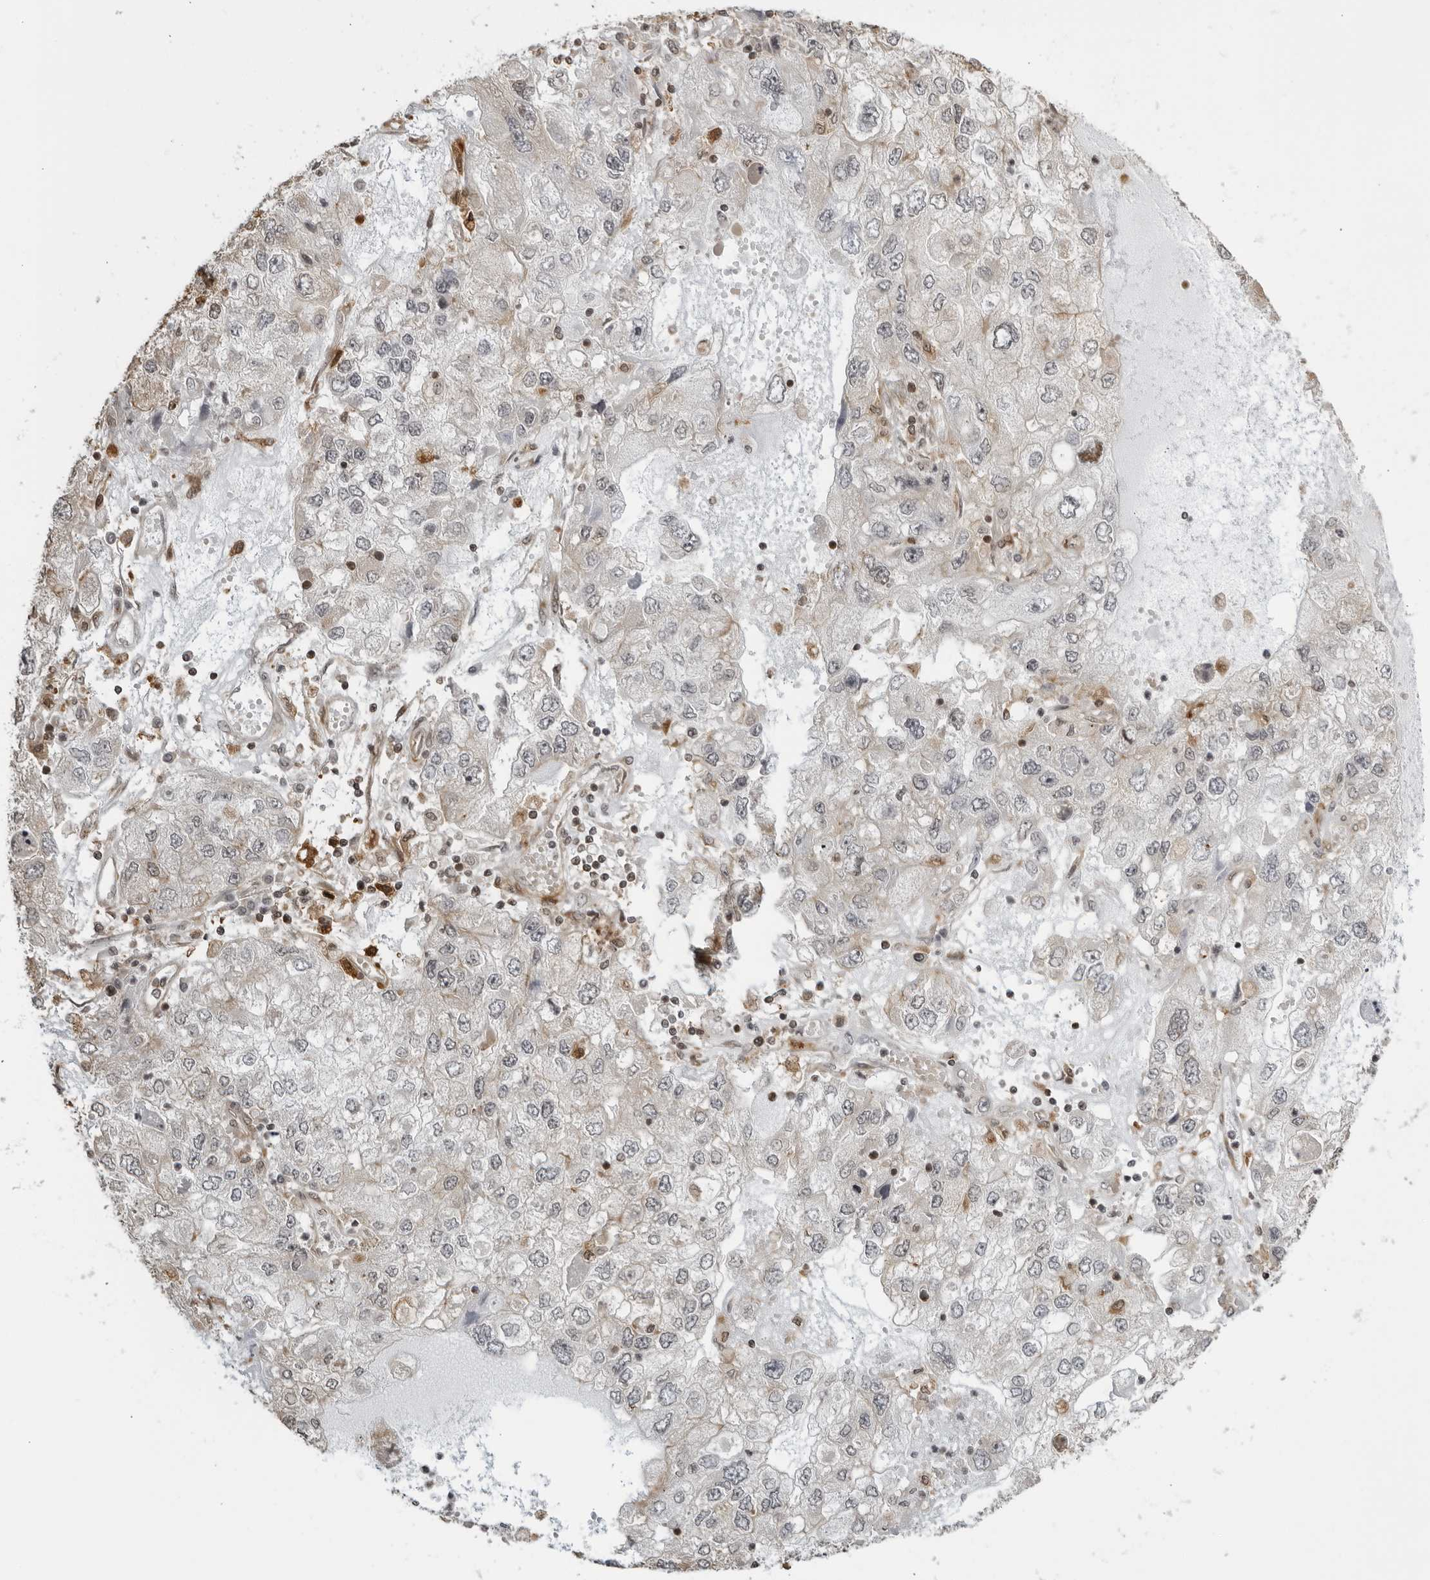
{"staining": {"intensity": "negative", "quantity": "none", "location": "none"}, "tissue": "endometrial cancer", "cell_type": "Tumor cells", "image_type": "cancer", "snomed": [{"axis": "morphology", "description": "Adenocarcinoma, NOS"}, {"axis": "topography", "description": "Endometrium"}], "caption": "Protein analysis of adenocarcinoma (endometrial) demonstrates no significant expression in tumor cells.", "gene": "TCF21", "patient": {"sex": "female", "age": 49}}